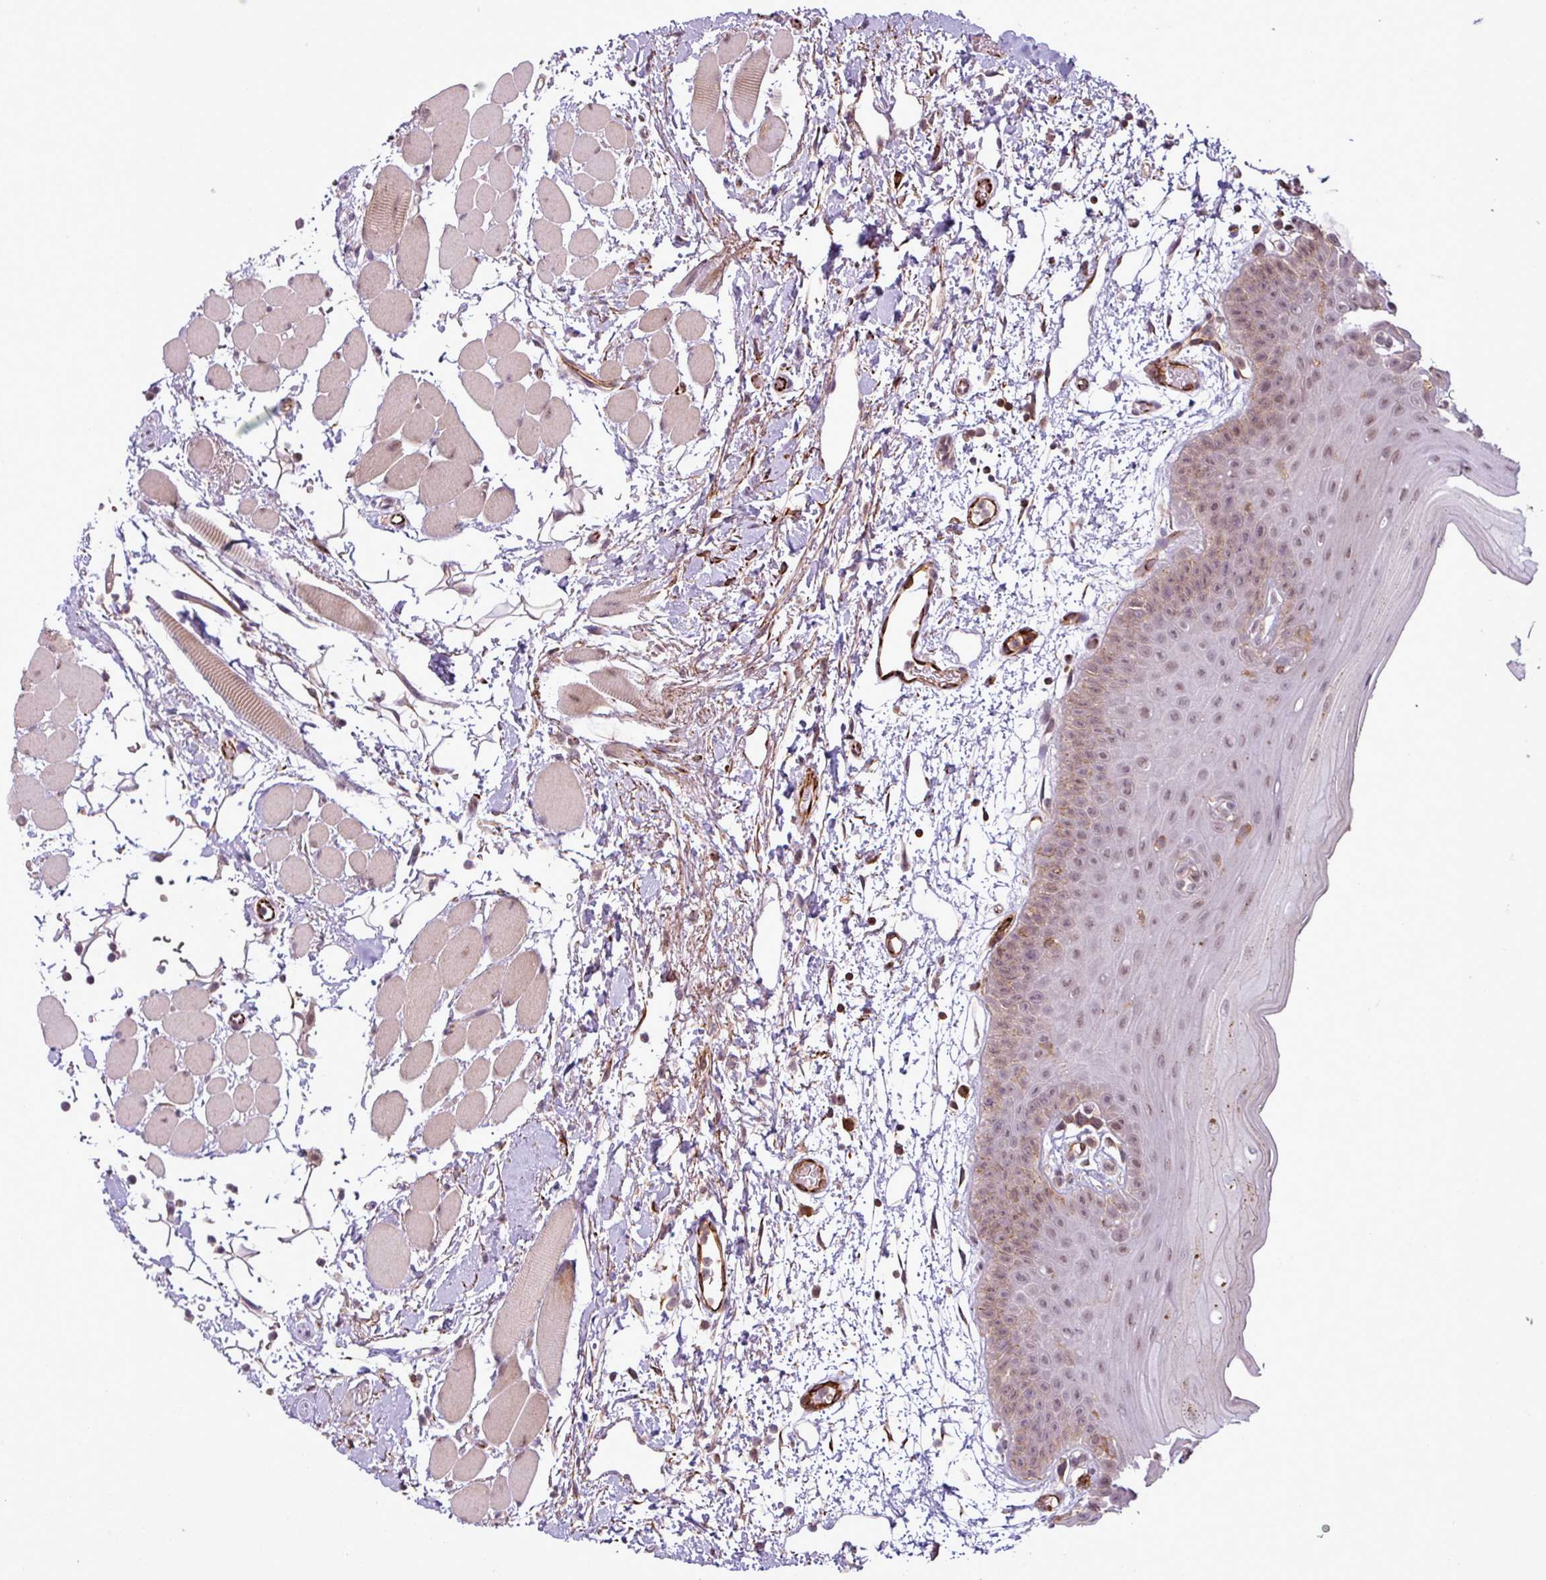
{"staining": {"intensity": "weak", "quantity": ">75%", "location": "nuclear"}, "tissue": "oral mucosa", "cell_type": "Squamous epithelial cells", "image_type": "normal", "snomed": [{"axis": "morphology", "description": "Normal tissue, NOS"}, {"axis": "topography", "description": "Oral tissue"}, {"axis": "topography", "description": "Tounge, NOS"}], "caption": "Immunohistochemistry image of unremarkable oral mucosa: human oral mucosa stained using immunohistochemistry (IHC) reveals low levels of weak protein expression localized specifically in the nuclear of squamous epithelial cells, appearing as a nuclear brown color.", "gene": "ZC2HC1C", "patient": {"sex": "female", "age": 59}}